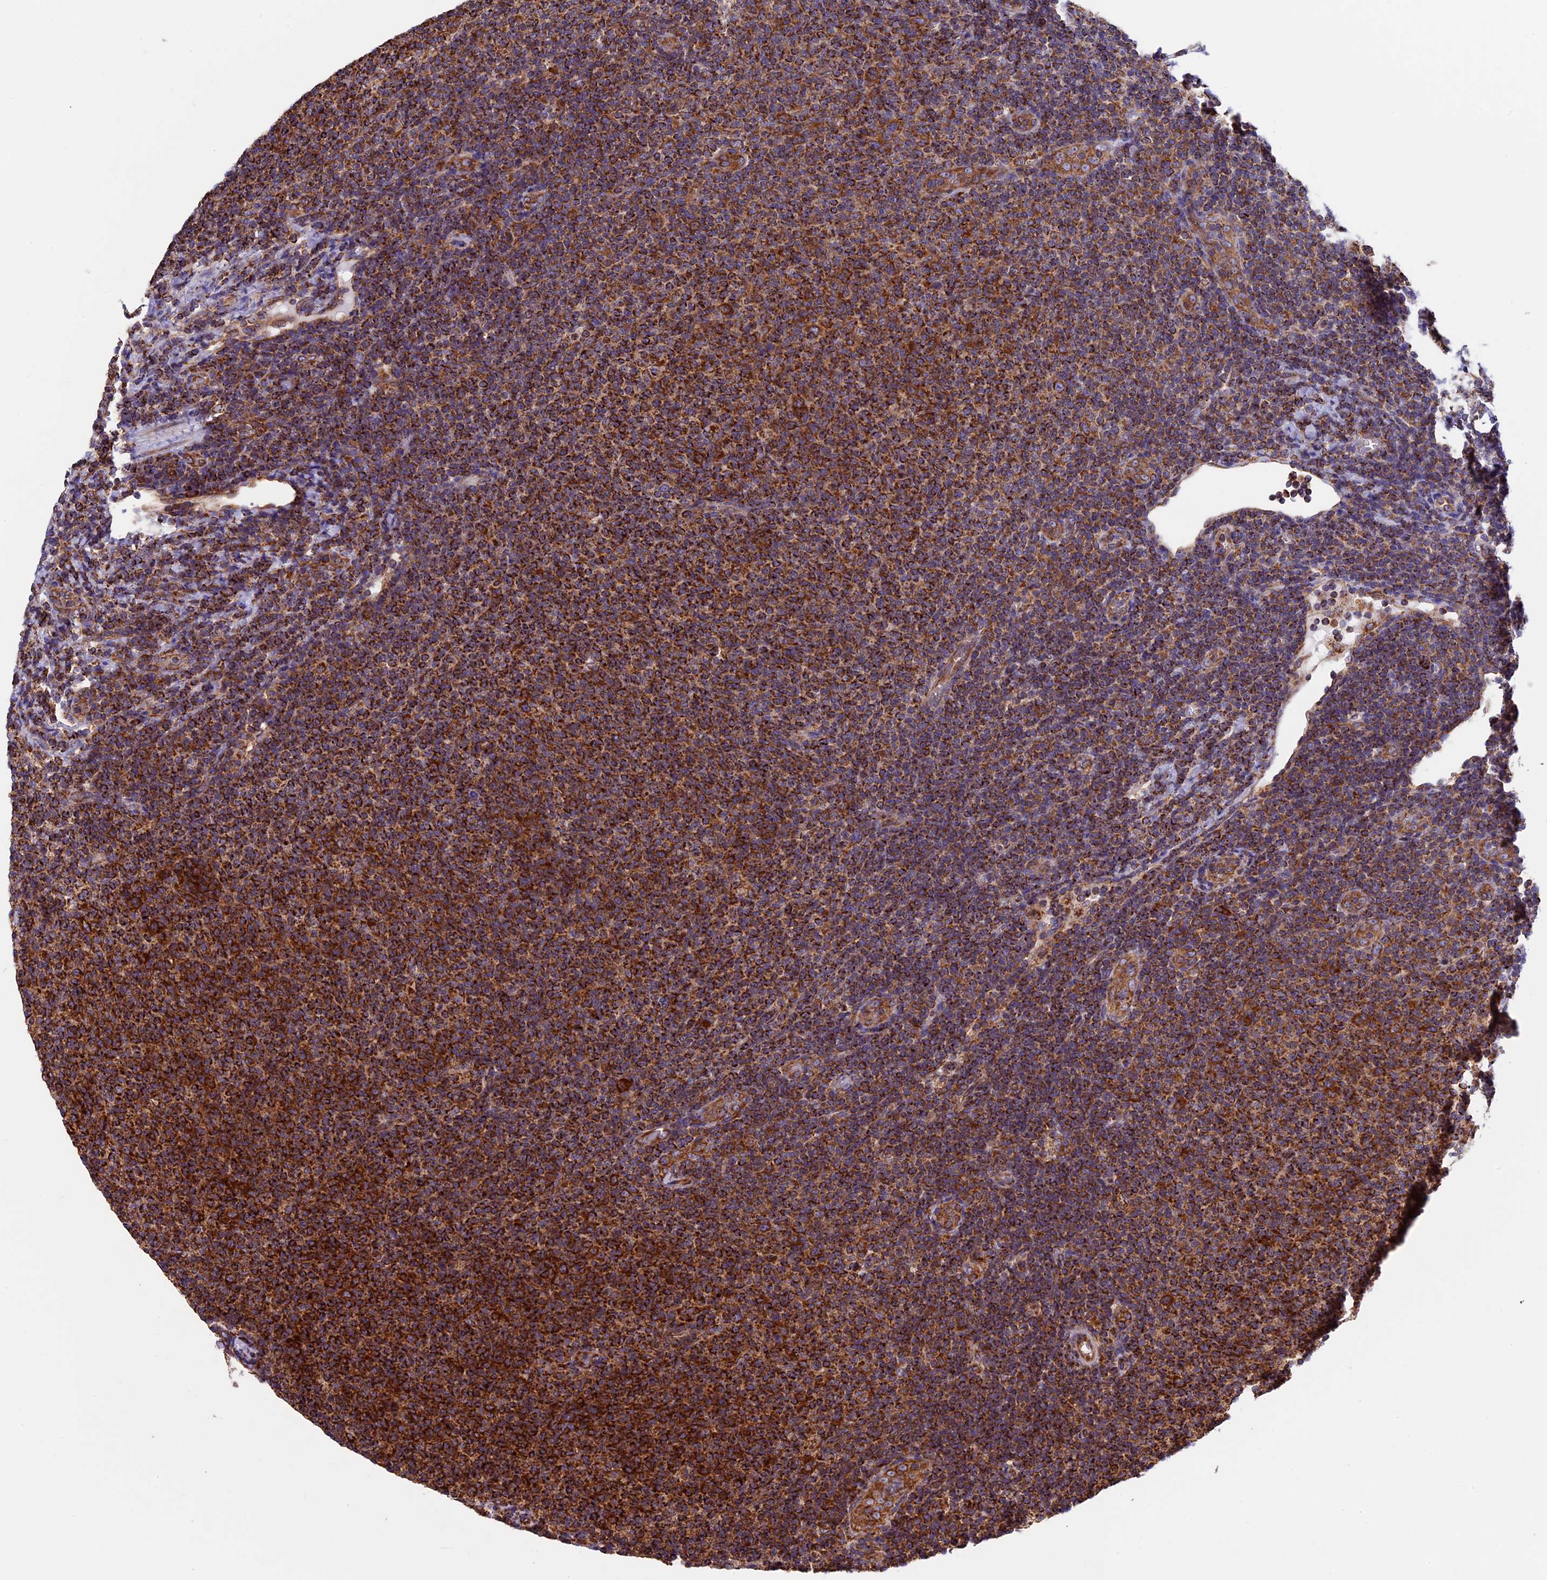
{"staining": {"intensity": "strong", "quantity": ">75%", "location": "cytoplasmic/membranous"}, "tissue": "lymphoma", "cell_type": "Tumor cells", "image_type": "cancer", "snomed": [{"axis": "morphology", "description": "Malignant lymphoma, non-Hodgkin's type, Low grade"}, {"axis": "topography", "description": "Lymph node"}], "caption": "Protein positivity by IHC reveals strong cytoplasmic/membranous positivity in approximately >75% of tumor cells in malignant lymphoma, non-Hodgkin's type (low-grade).", "gene": "SLC9A5", "patient": {"sex": "male", "age": 66}}